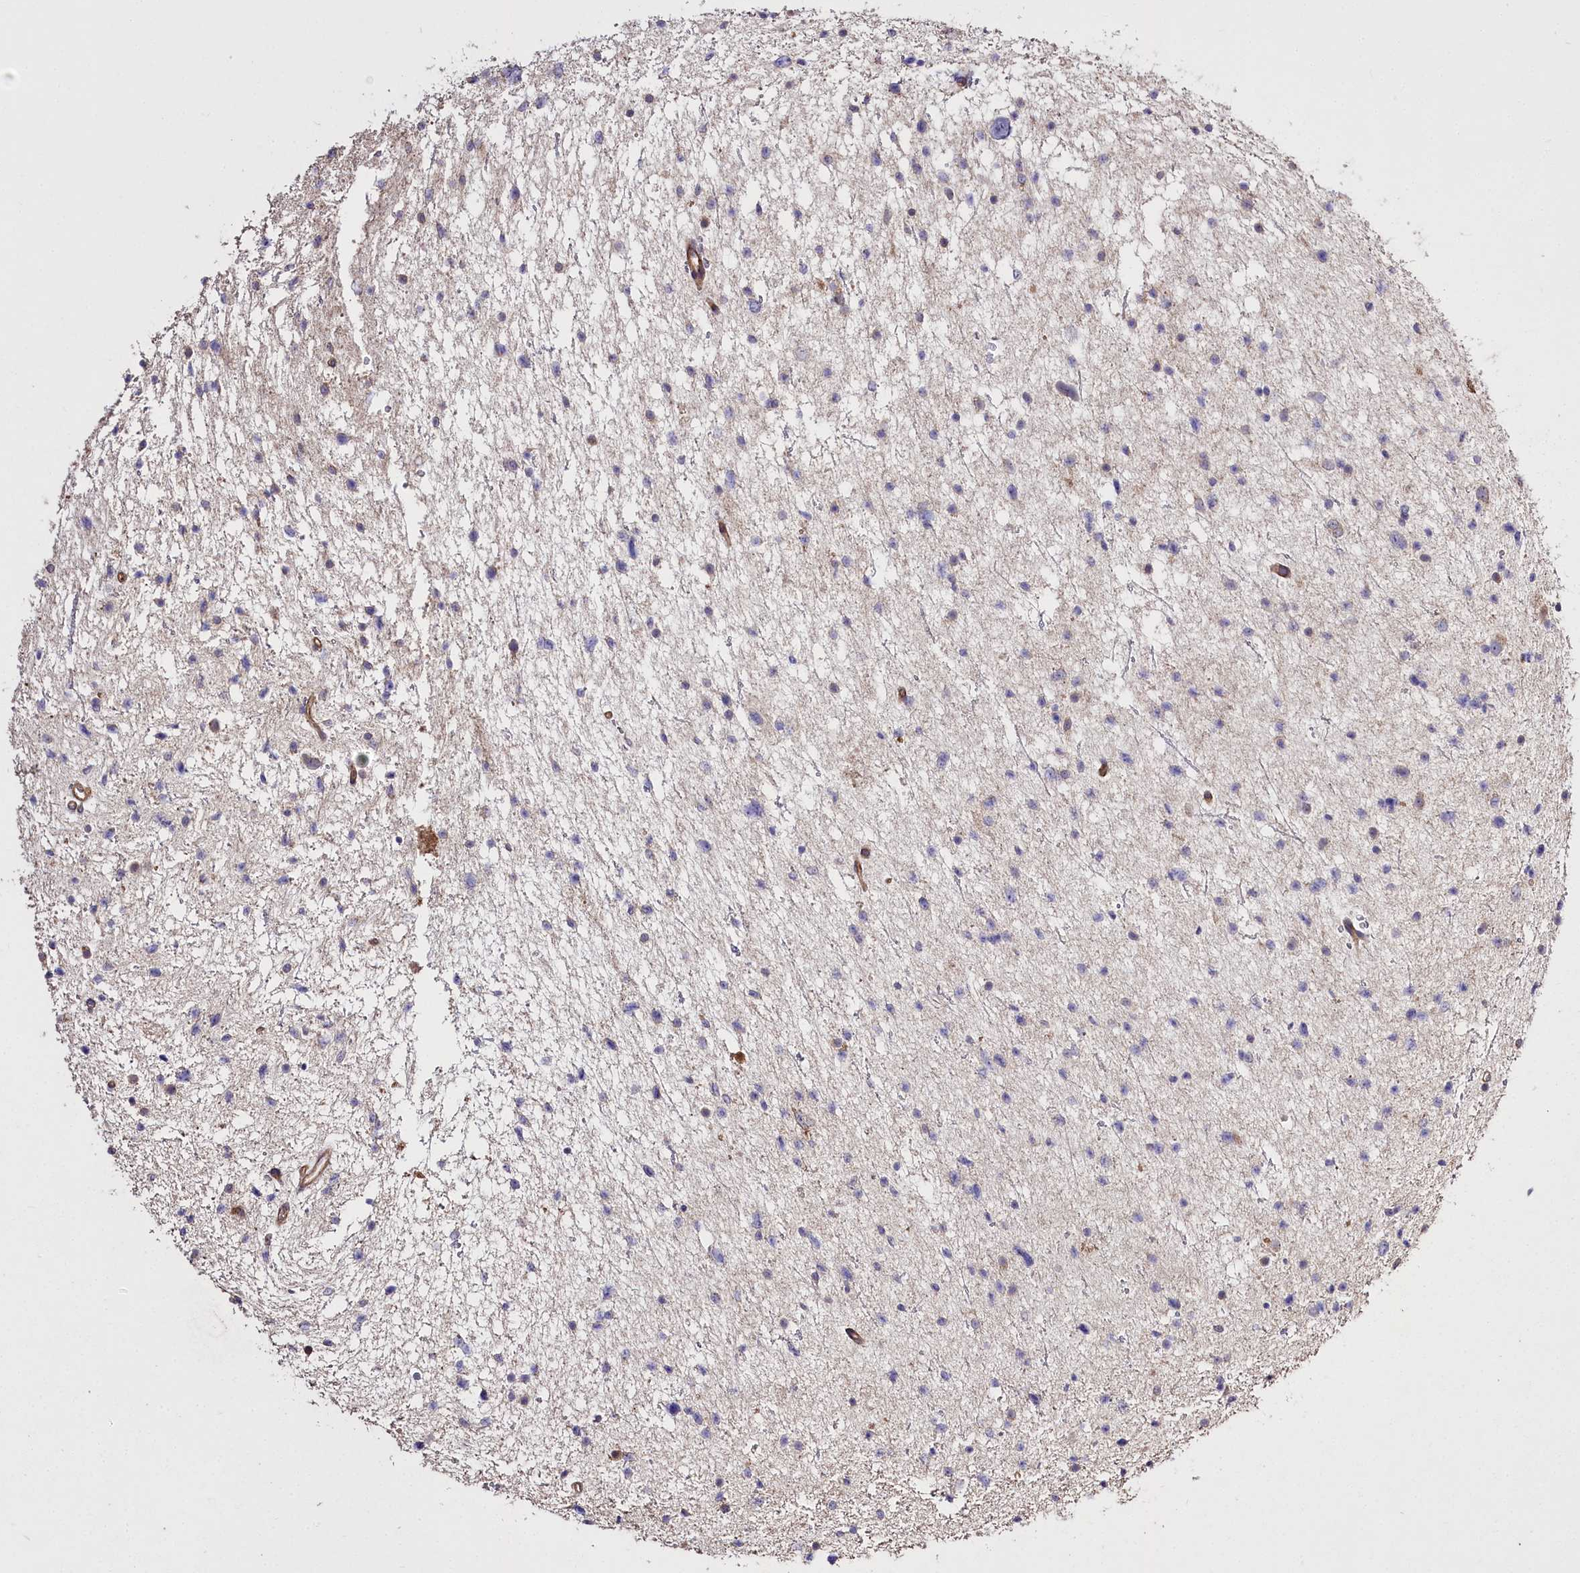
{"staining": {"intensity": "negative", "quantity": "none", "location": "none"}, "tissue": "glioma", "cell_type": "Tumor cells", "image_type": "cancer", "snomed": [{"axis": "morphology", "description": "Glioma, malignant, Low grade"}, {"axis": "topography", "description": "Brain"}], "caption": "Tumor cells show no significant positivity in glioma.", "gene": "PRSS53", "patient": {"sex": "female", "age": 37}}